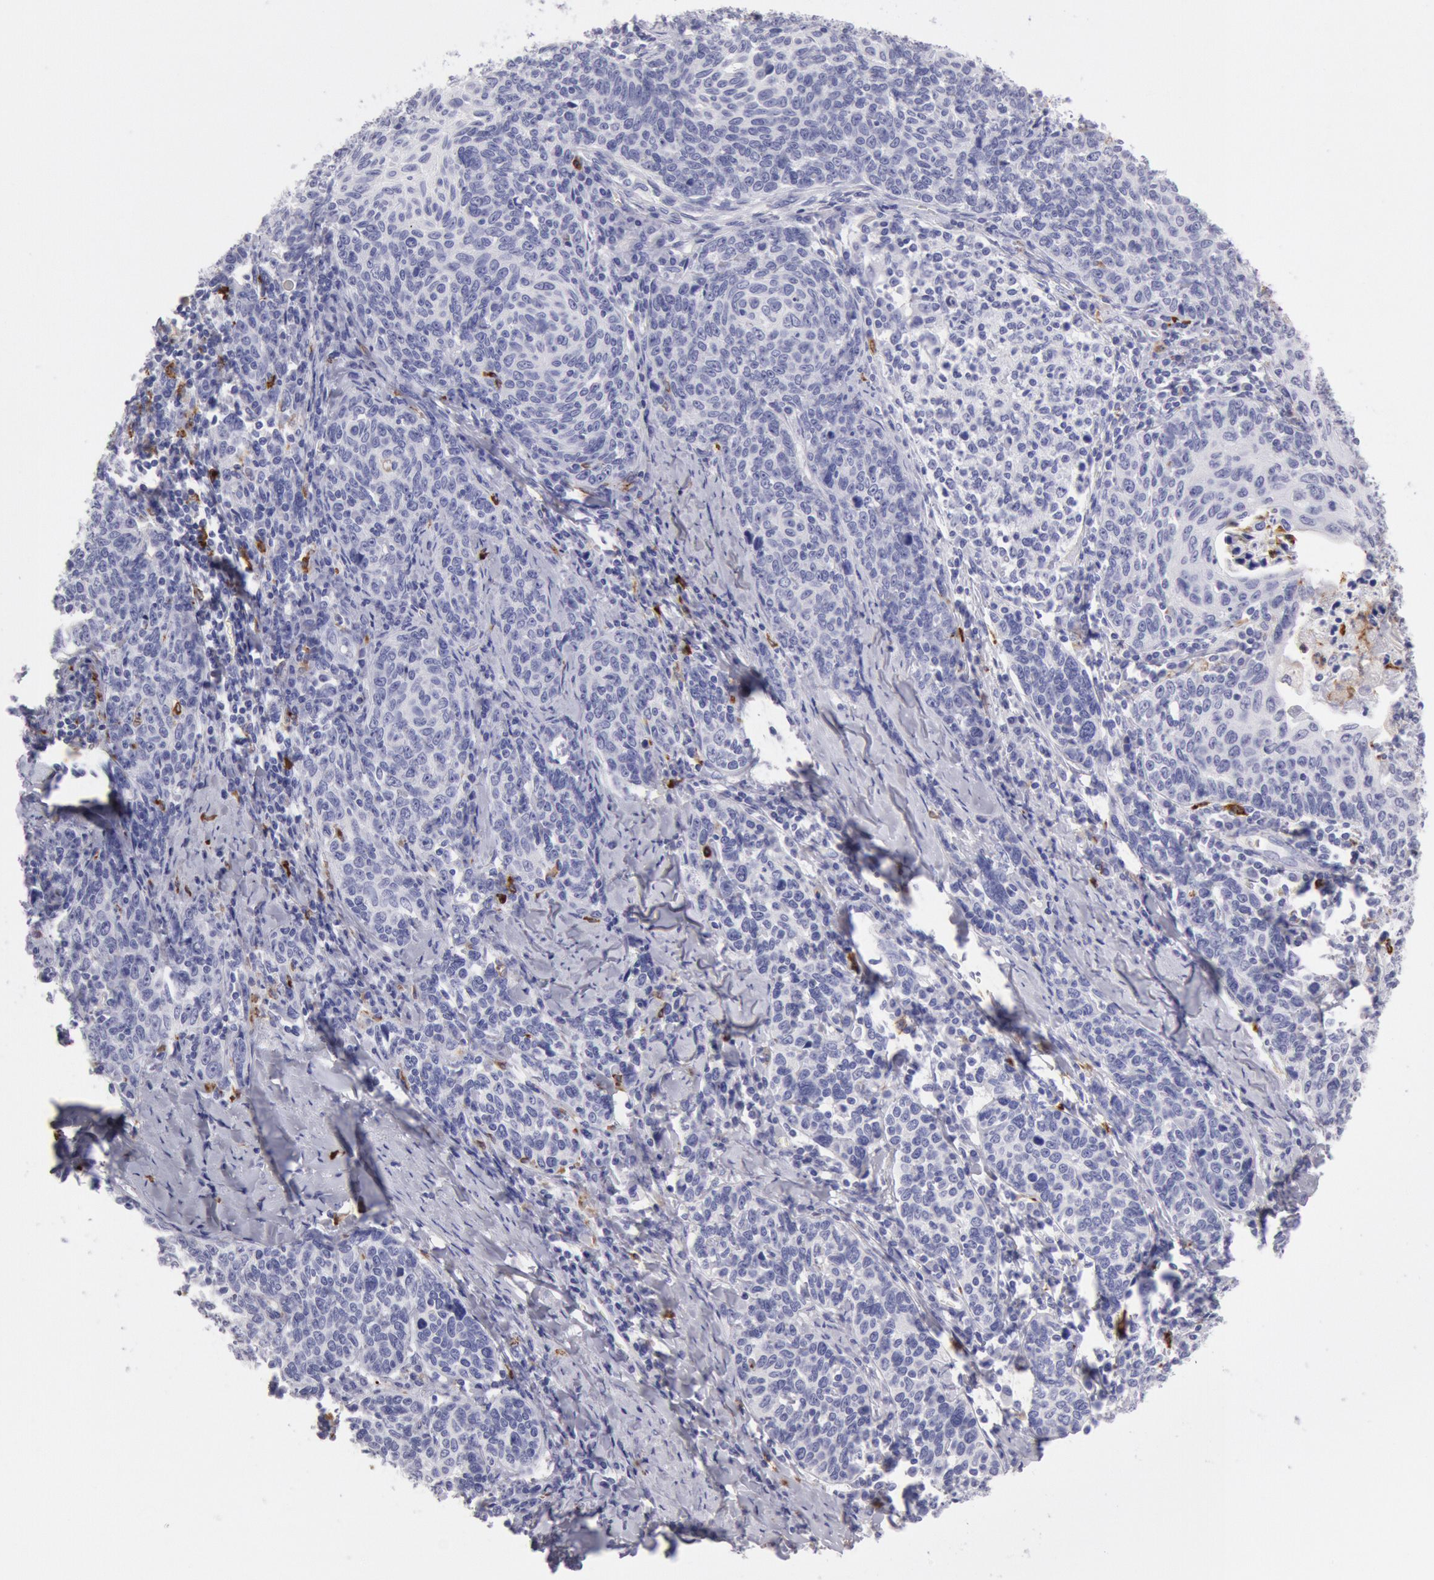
{"staining": {"intensity": "negative", "quantity": "none", "location": "none"}, "tissue": "cervical cancer", "cell_type": "Tumor cells", "image_type": "cancer", "snomed": [{"axis": "morphology", "description": "Squamous cell carcinoma, NOS"}, {"axis": "topography", "description": "Cervix"}], "caption": "A photomicrograph of human cervical cancer (squamous cell carcinoma) is negative for staining in tumor cells. Nuclei are stained in blue.", "gene": "FCN1", "patient": {"sex": "female", "age": 41}}